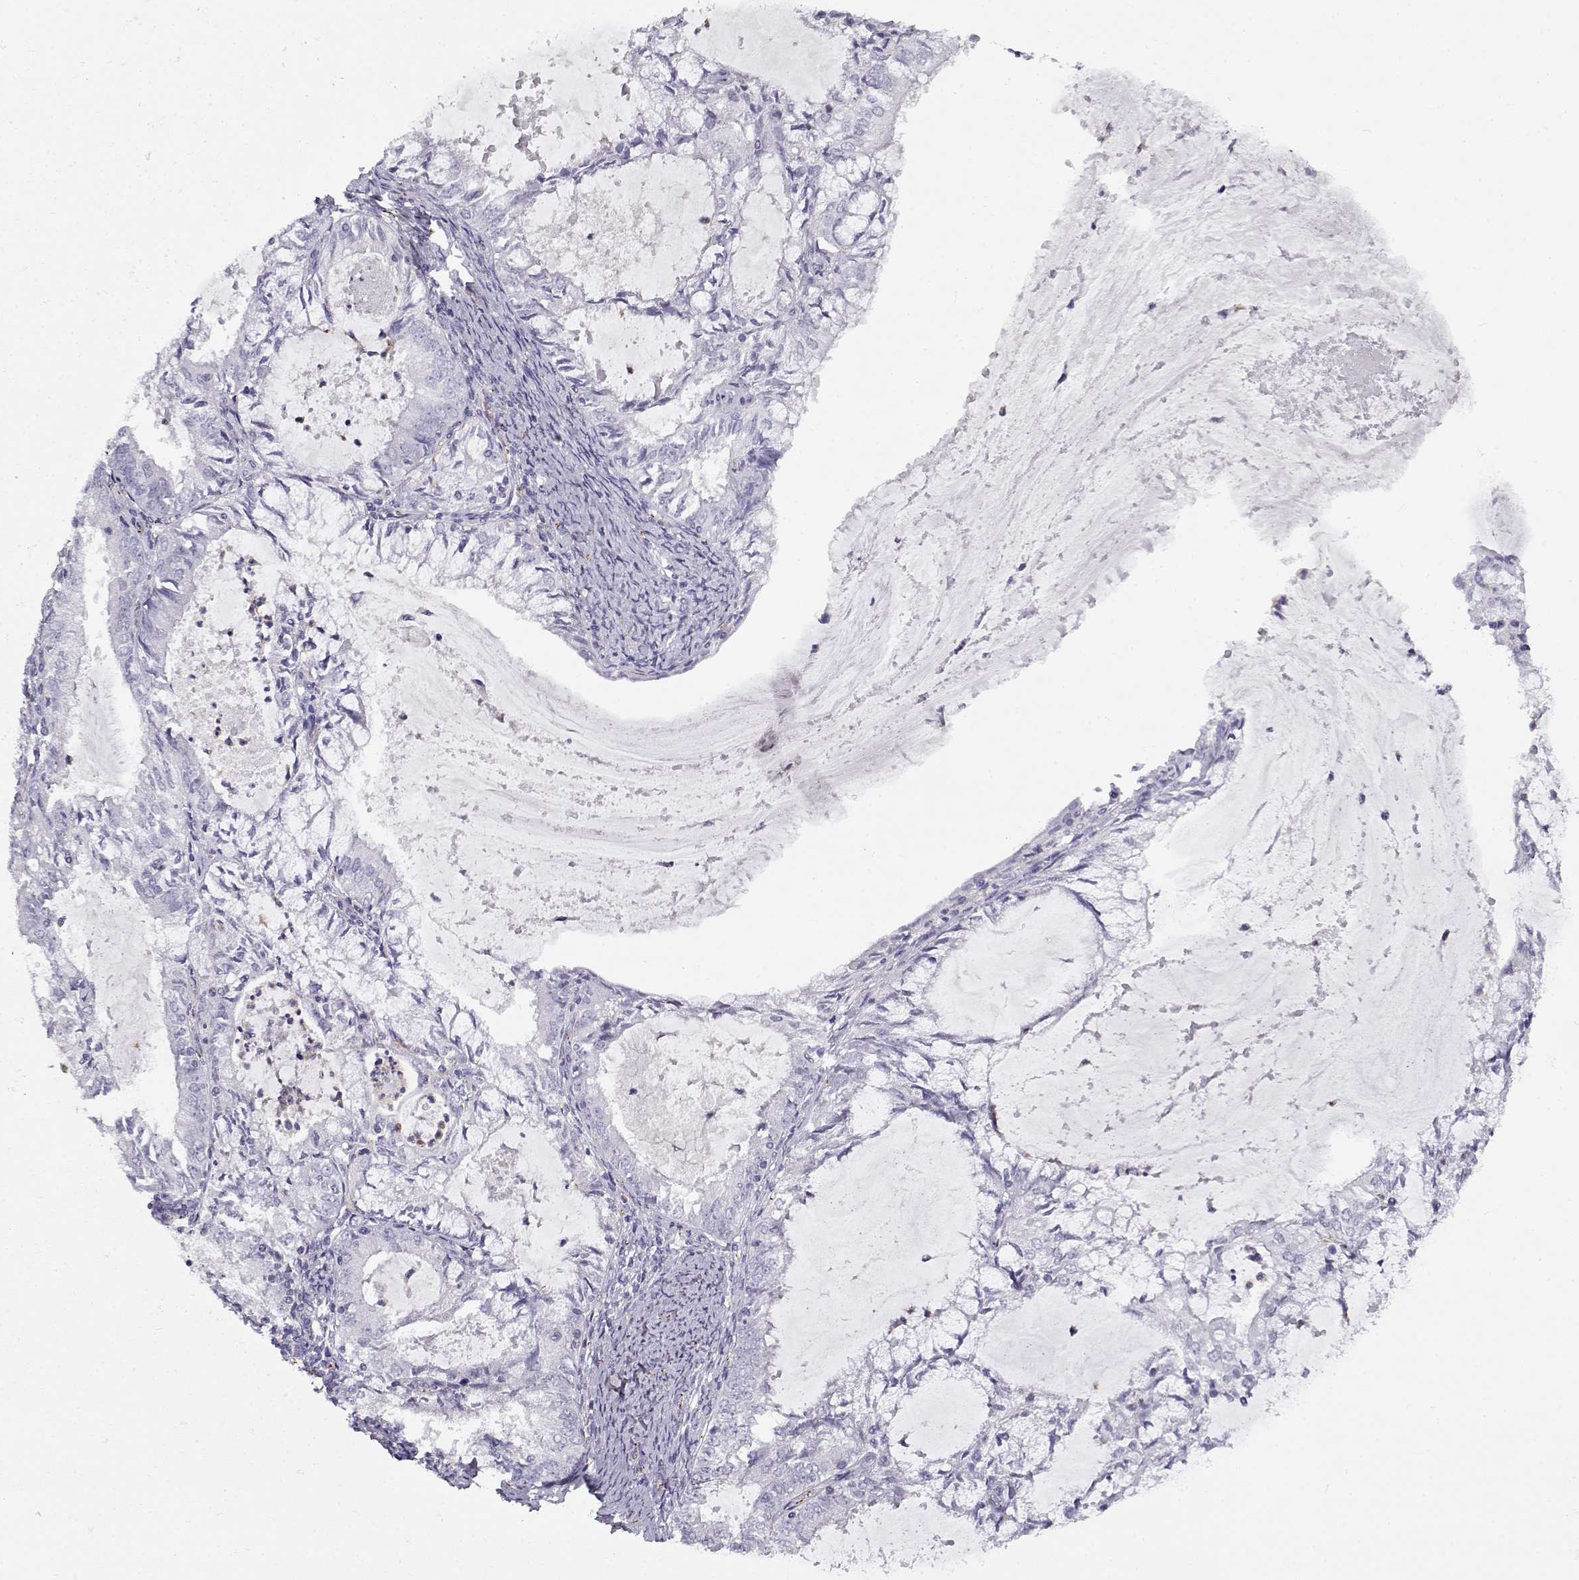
{"staining": {"intensity": "negative", "quantity": "none", "location": "none"}, "tissue": "endometrial cancer", "cell_type": "Tumor cells", "image_type": "cancer", "snomed": [{"axis": "morphology", "description": "Adenocarcinoma, NOS"}, {"axis": "topography", "description": "Endometrium"}], "caption": "Tumor cells are negative for protein expression in human endometrial cancer (adenocarcinoma). The staining was performed using DAB to visualize the protein expression in brown, while the nuclei were stained in blue with hematoxylin (Magnification: 20x).", "gene": "MYO1A", "patient": {"sex": "female", "age": 57}}